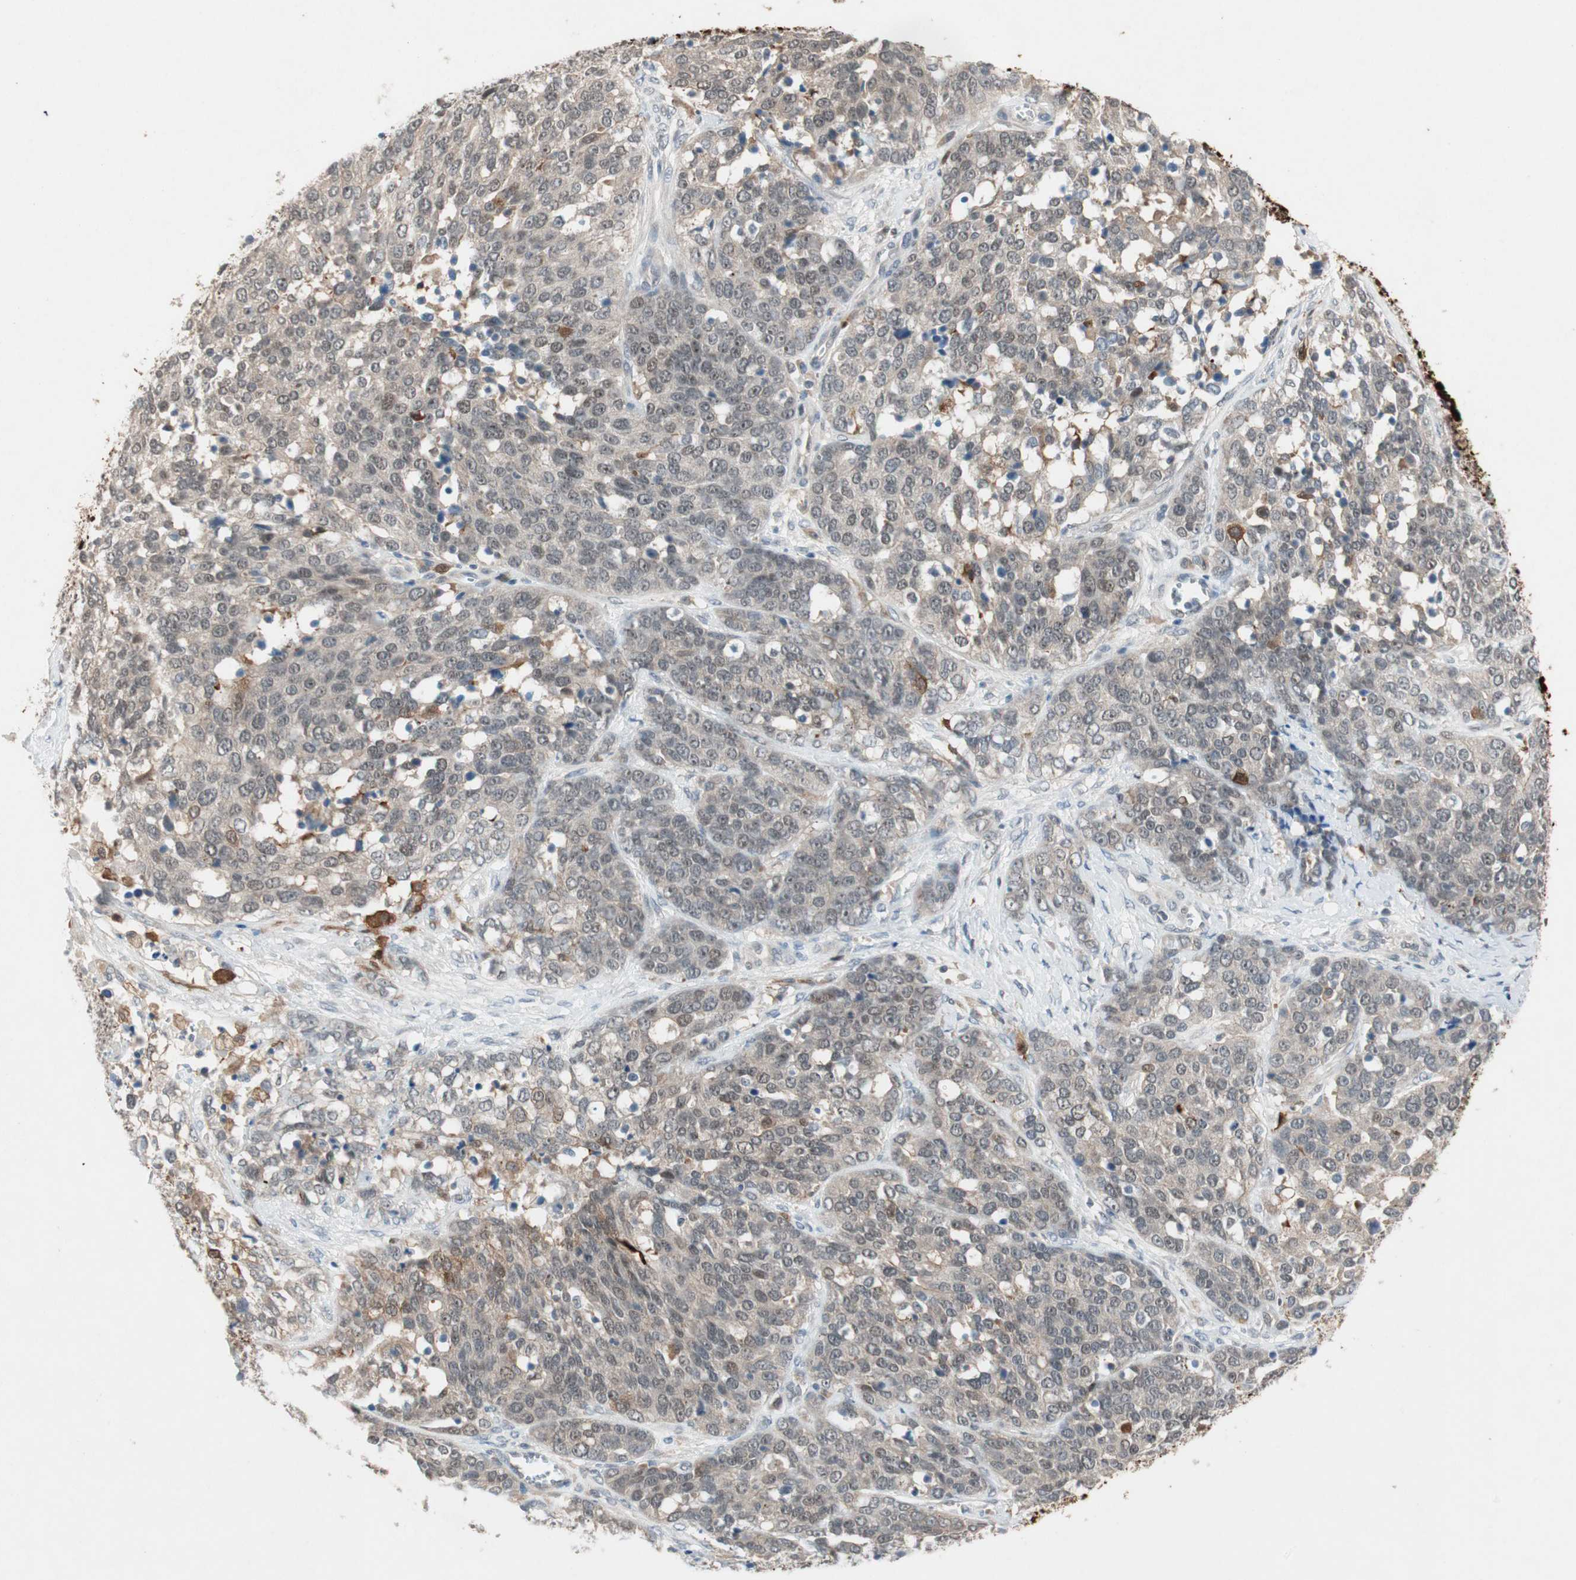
{"staining": {"intensity": "weak", "quantity": "25%-75%", "location": "cytoplasmic/membranous,nuclear"}, "tissue": "ovarian cancer", "cell_type": "Tumor cells", "image_type": "cancer", "snomed": [{"axis": "morphology", "description": "Cystadenocarcinoma, serous, NOS"}, {"axis": "topography", "description": "Ovary"}], "caption": "Protein expression by immunohistochemistry reveals weak cytoplasmic/membranous and nuclear staining in approximately 25%-75% of tumor cells in ovarian cancer (serous cystadenocarcinoma). (DAB = brown stain, brightfield microscopy at high magnification).", "gene": "RTL6", "patient": {"sex": "female", "age": 44}}